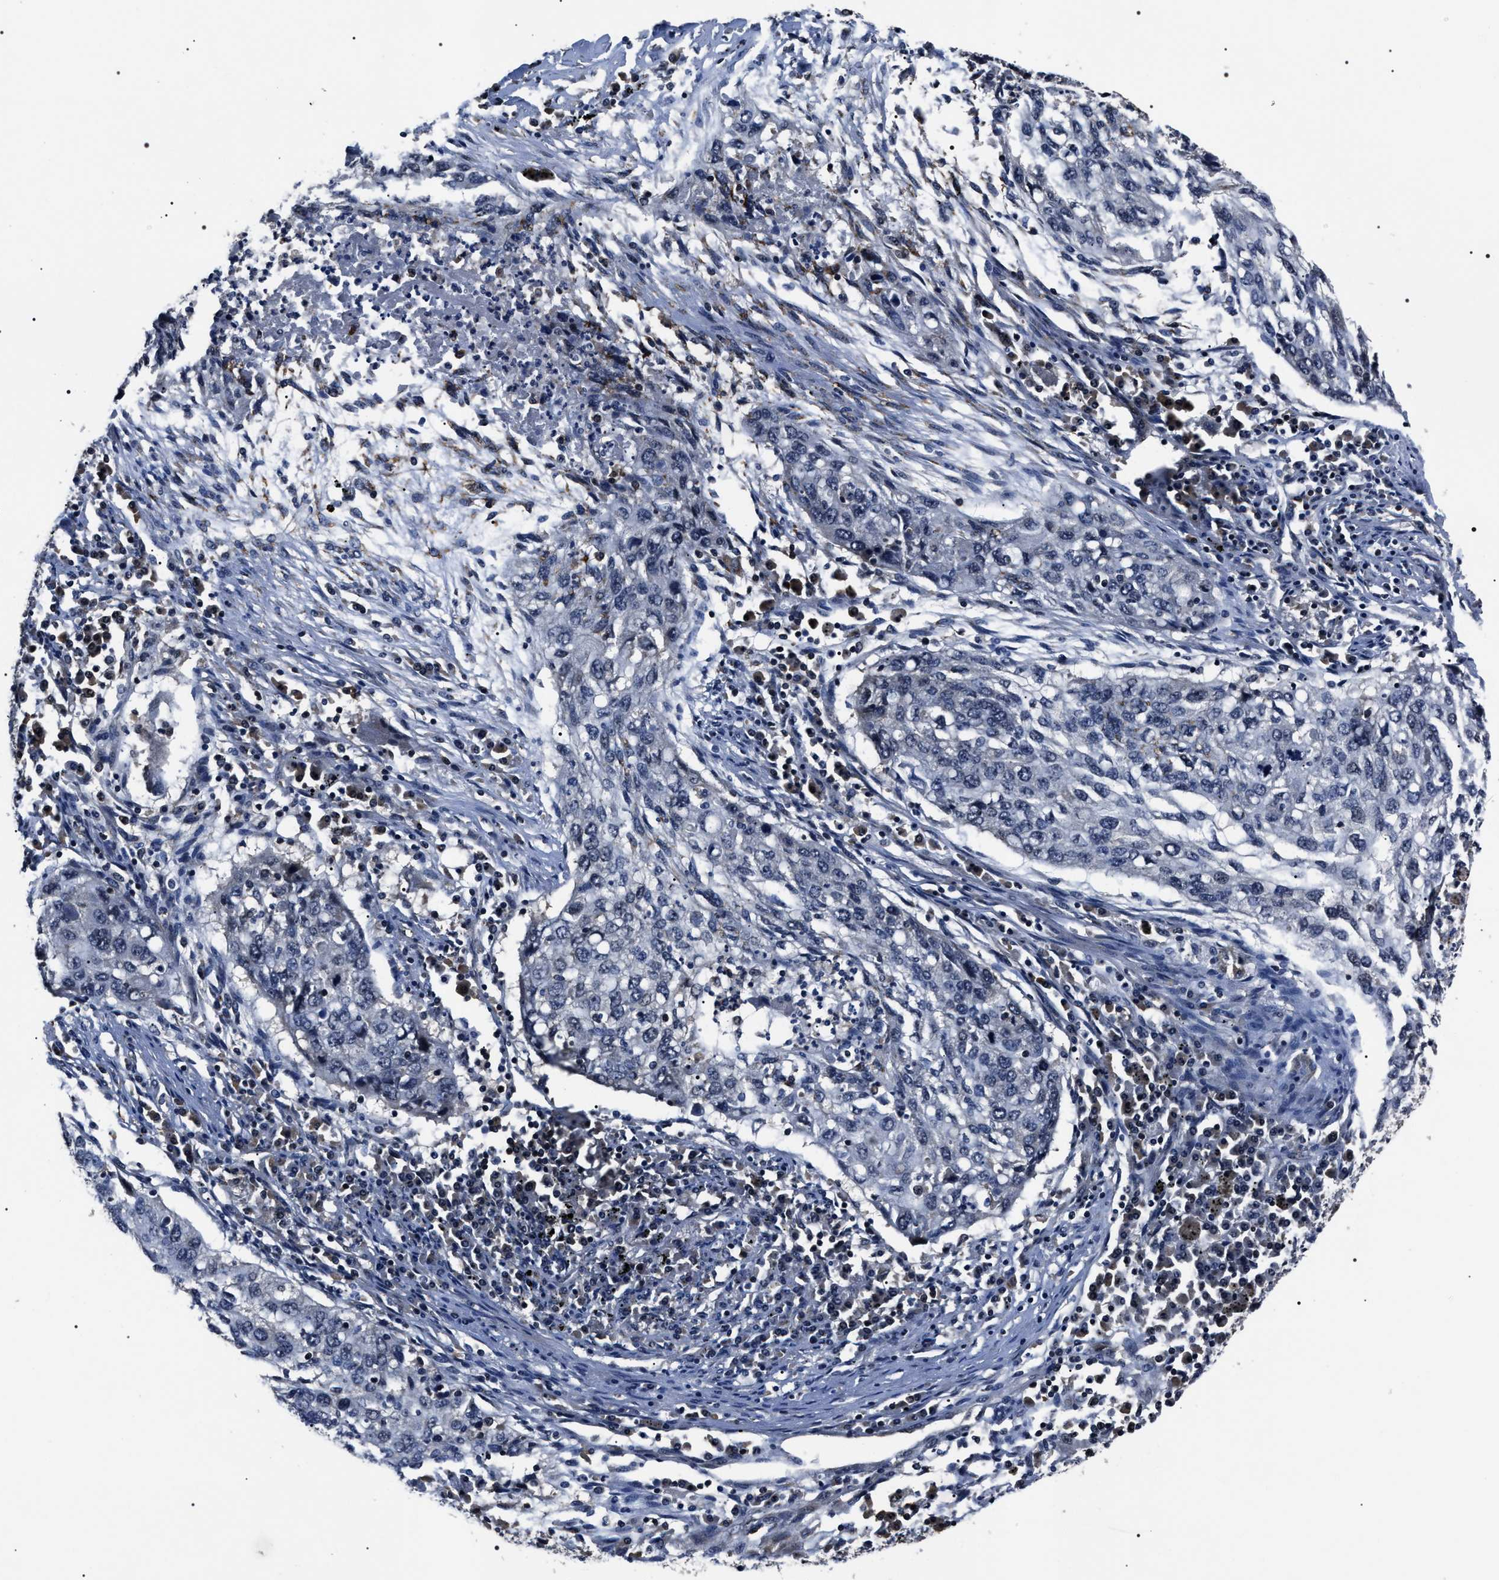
{"staining": {"intensity": "negative", "quantity": "none", "location": "none"}, "tissue": "lung cancer", "cell_type": "Tumor cells", "image_type": "cancer", "snomed": [{"axis": "morphology", "description": "Squamous cell carcinoma, NOS"}, {"axis": "topography", "description": "Lung"}], "caption": "Immunohistochemical staining of human squamous cell carcinoma (lung) reveals no significant staining in tumor cells.", "gene": "SIPA1", "patient": {"sex": "female", "age": 63}}